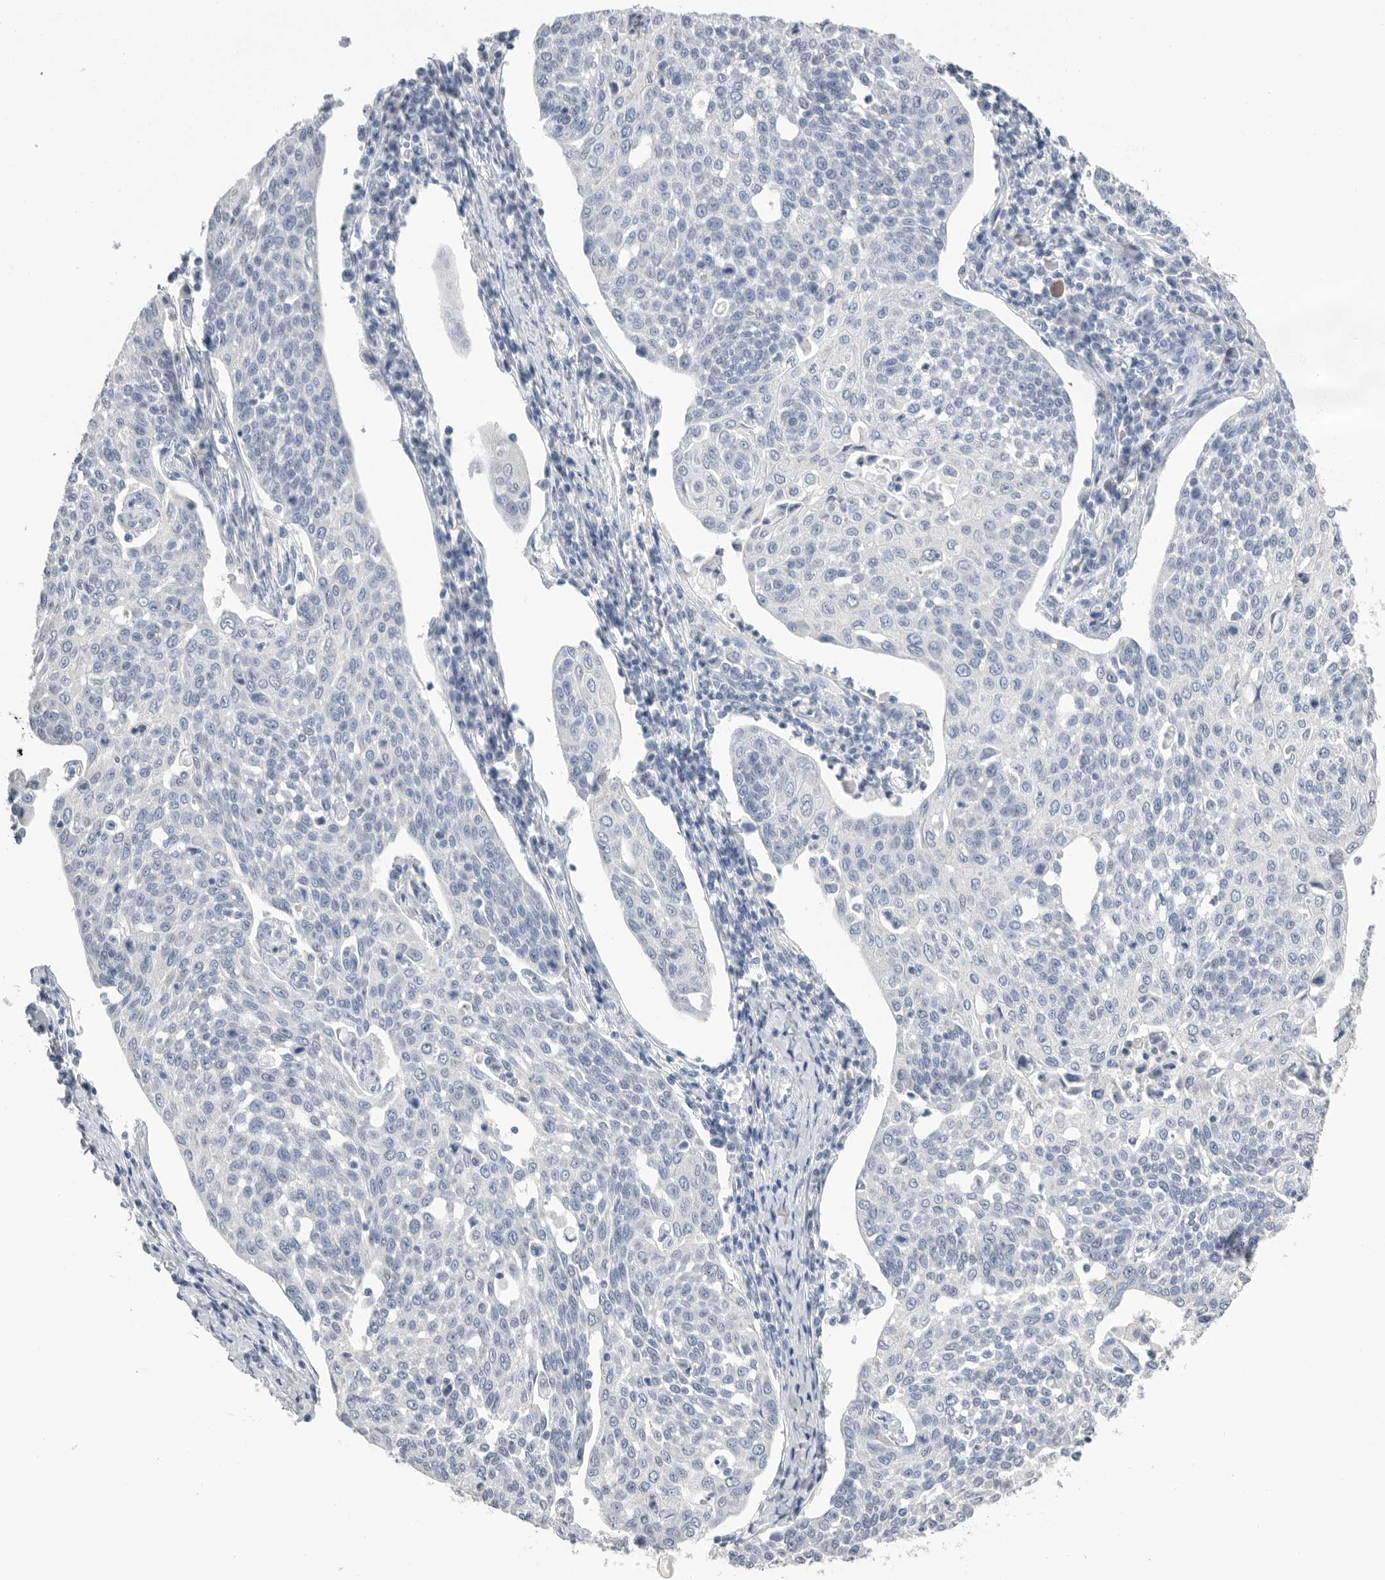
{"staining": {"intensity": "negative", "quantity": "none", "location": "none"}, "tissue": "cervical cancer", "cell_type": "Tumor cells", "image_type": "cancer", "snomed": [{"axis": "morphology", "description": "Squamous cell carcinoma, NOS"}, {"axis": "topography", "description": "Cervix"}], "caption": "DAB immunohistochemical staining of human cervical cancer (squamous cell carcinoma) demonstrates no significant staining in tumor cells.", "gene": "APOA2", "patient": {"sex": "female", "age": 34}}